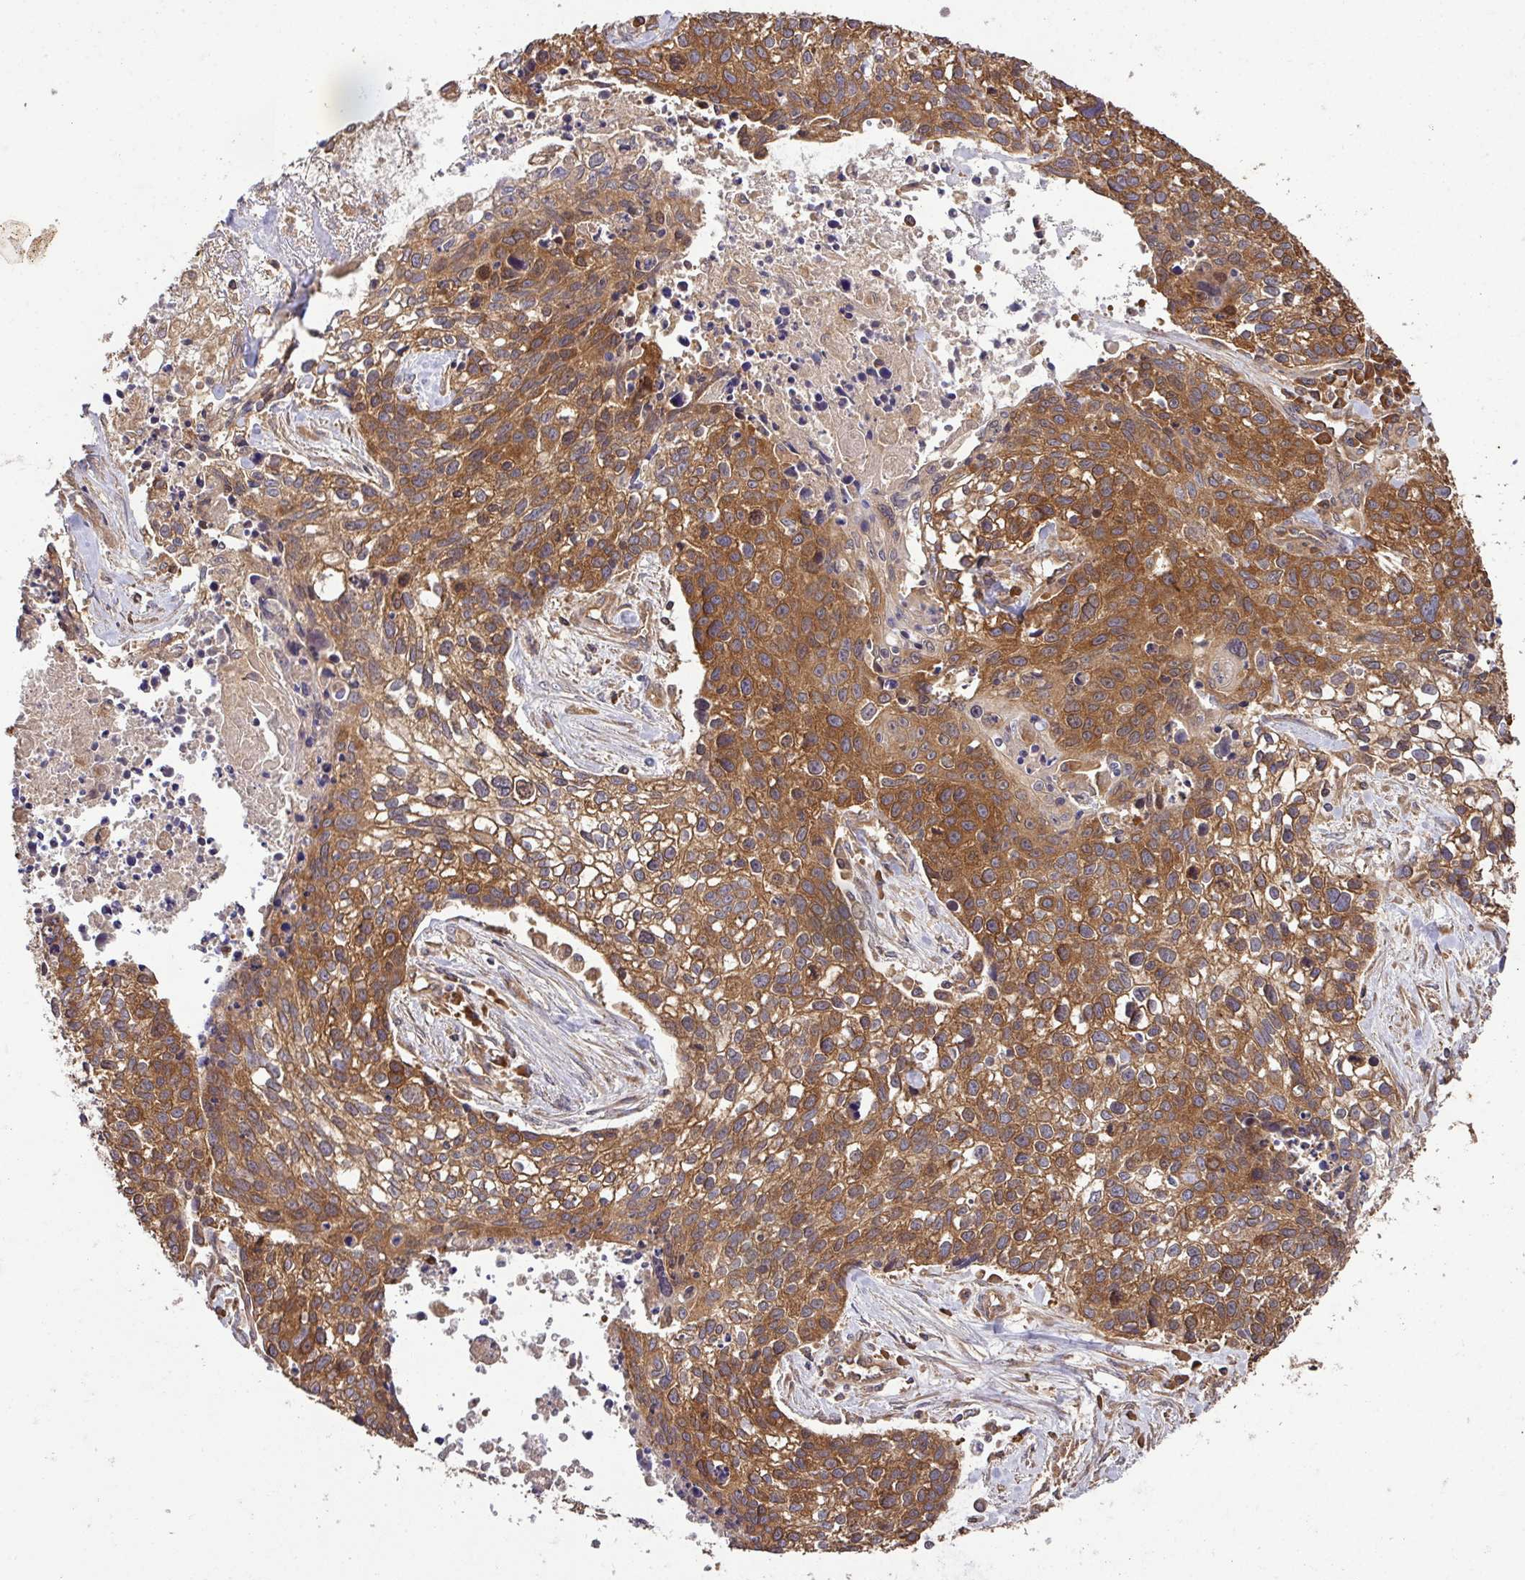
{"staining": {"intensity": "moderate", "quantity": ">75%", "location": "cytoplasmic/membranous"}, "tissue": "lung cancer", "cell_type": "Tumor cells", "image_type": "cancer", "snomed": [{"axis": "morphology", "description": "Squamous cell carcinoma, NOS"}, {"axis": "topography", "description": "Lung"}], "caption": "IHC of human lung cancer demonstrates medium levels of moderate cytoplasmic/membranous expression in about >75% of tumor cells.", "gene": "GSPT1", "patient": {"sex": "male", "age": 74}}